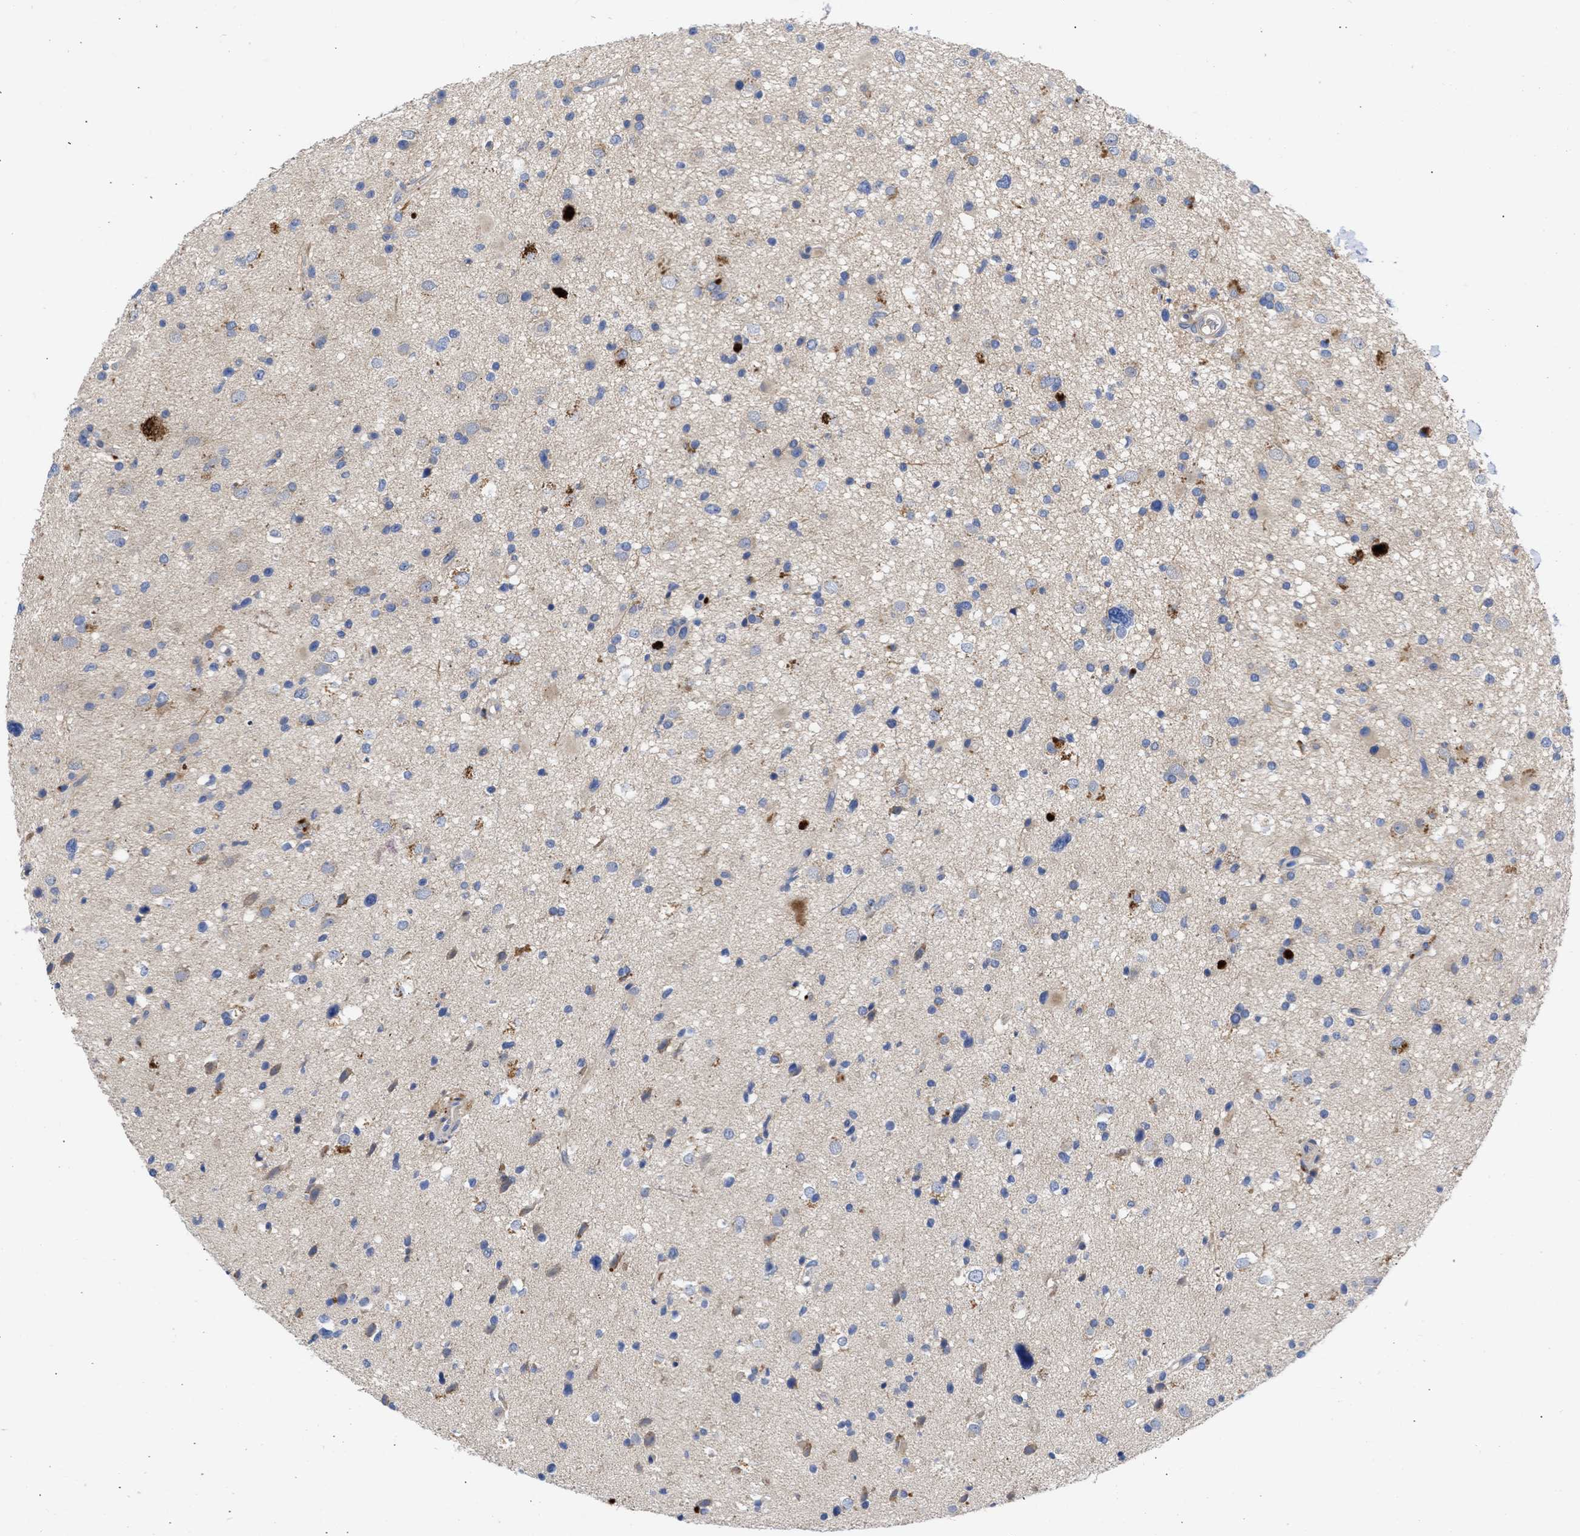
{"staining": {"intensity": "negative", "quantity": "none", "location": "none"}, "tissue": "glioma", "cell_type": "Tumor cells", "image_type": "cancer", "snomed": [{"axis": "morphology", "description": "Glioma, malignant, High grade"}, {"axis": "topography", "description": "Brain"}], "caption": "IHC of malignant glioma (high-grade) shows no positivity in tumor cells.", "gene": "ARHGEF4", "patient": {"sex": "male", "age": 33}}